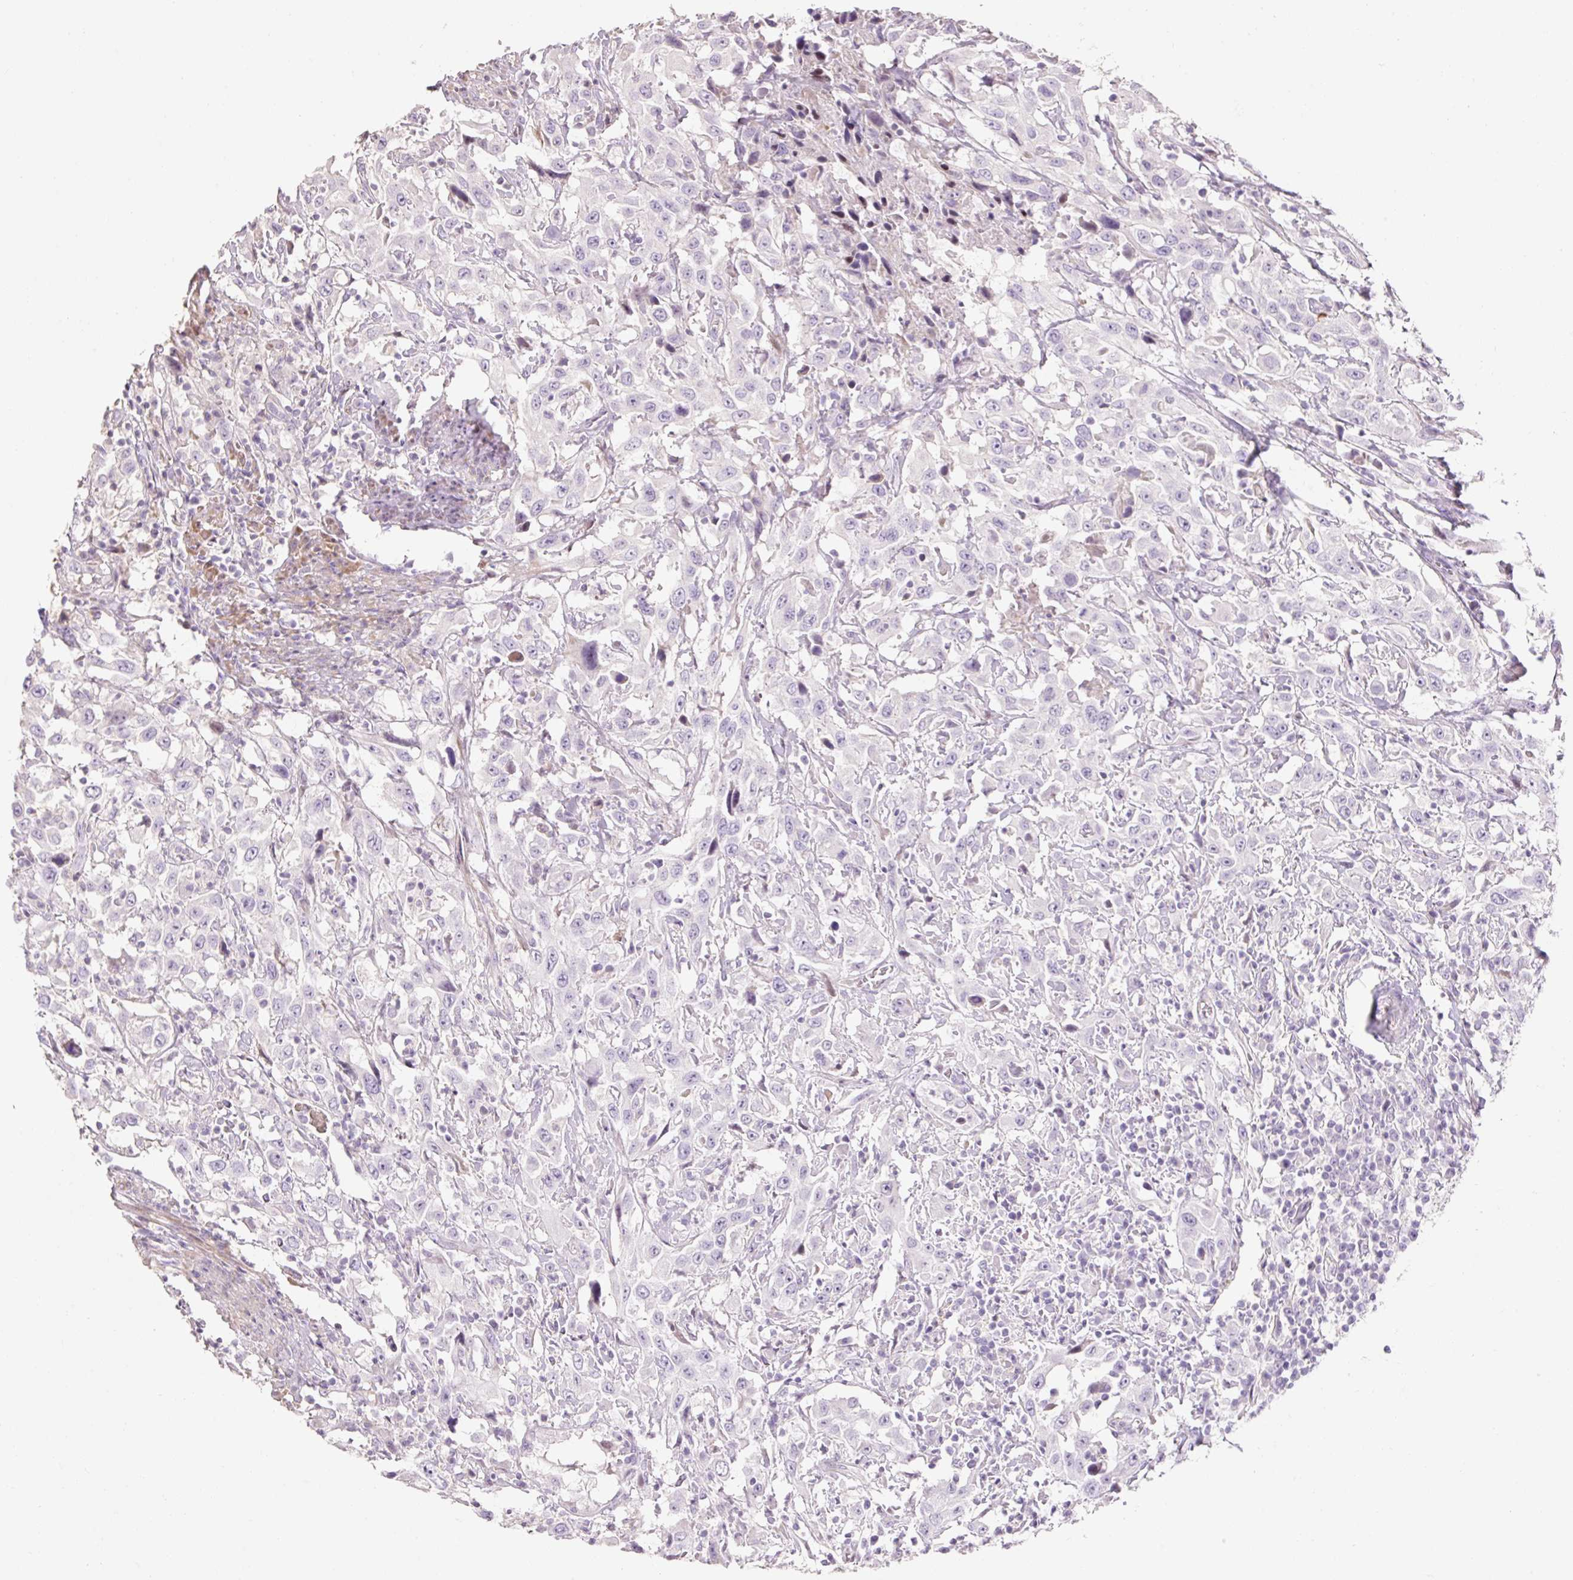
{"staining": {"intensity": "negative", "quantity": "none", "location": "none"}, "tissue": "urothelial cancer", "cell_type": "Tumor cells", "image_type": "cancer", "snomed": [{"axis": "morphology", "description": "Urothelial carcinoma, High grade"}, {"axis": "topography", "description": "Urinary bladder"}], "caption": "DAB immunohistochemical staining of human urothelial carcinoma (high-grade) reveals no significant positivity in tumor cells. (DAB immunohistochemistry with hematoxylin counter stain).", "gene": "ZNF552", "patient": {"sex": "male", "age": 61}}